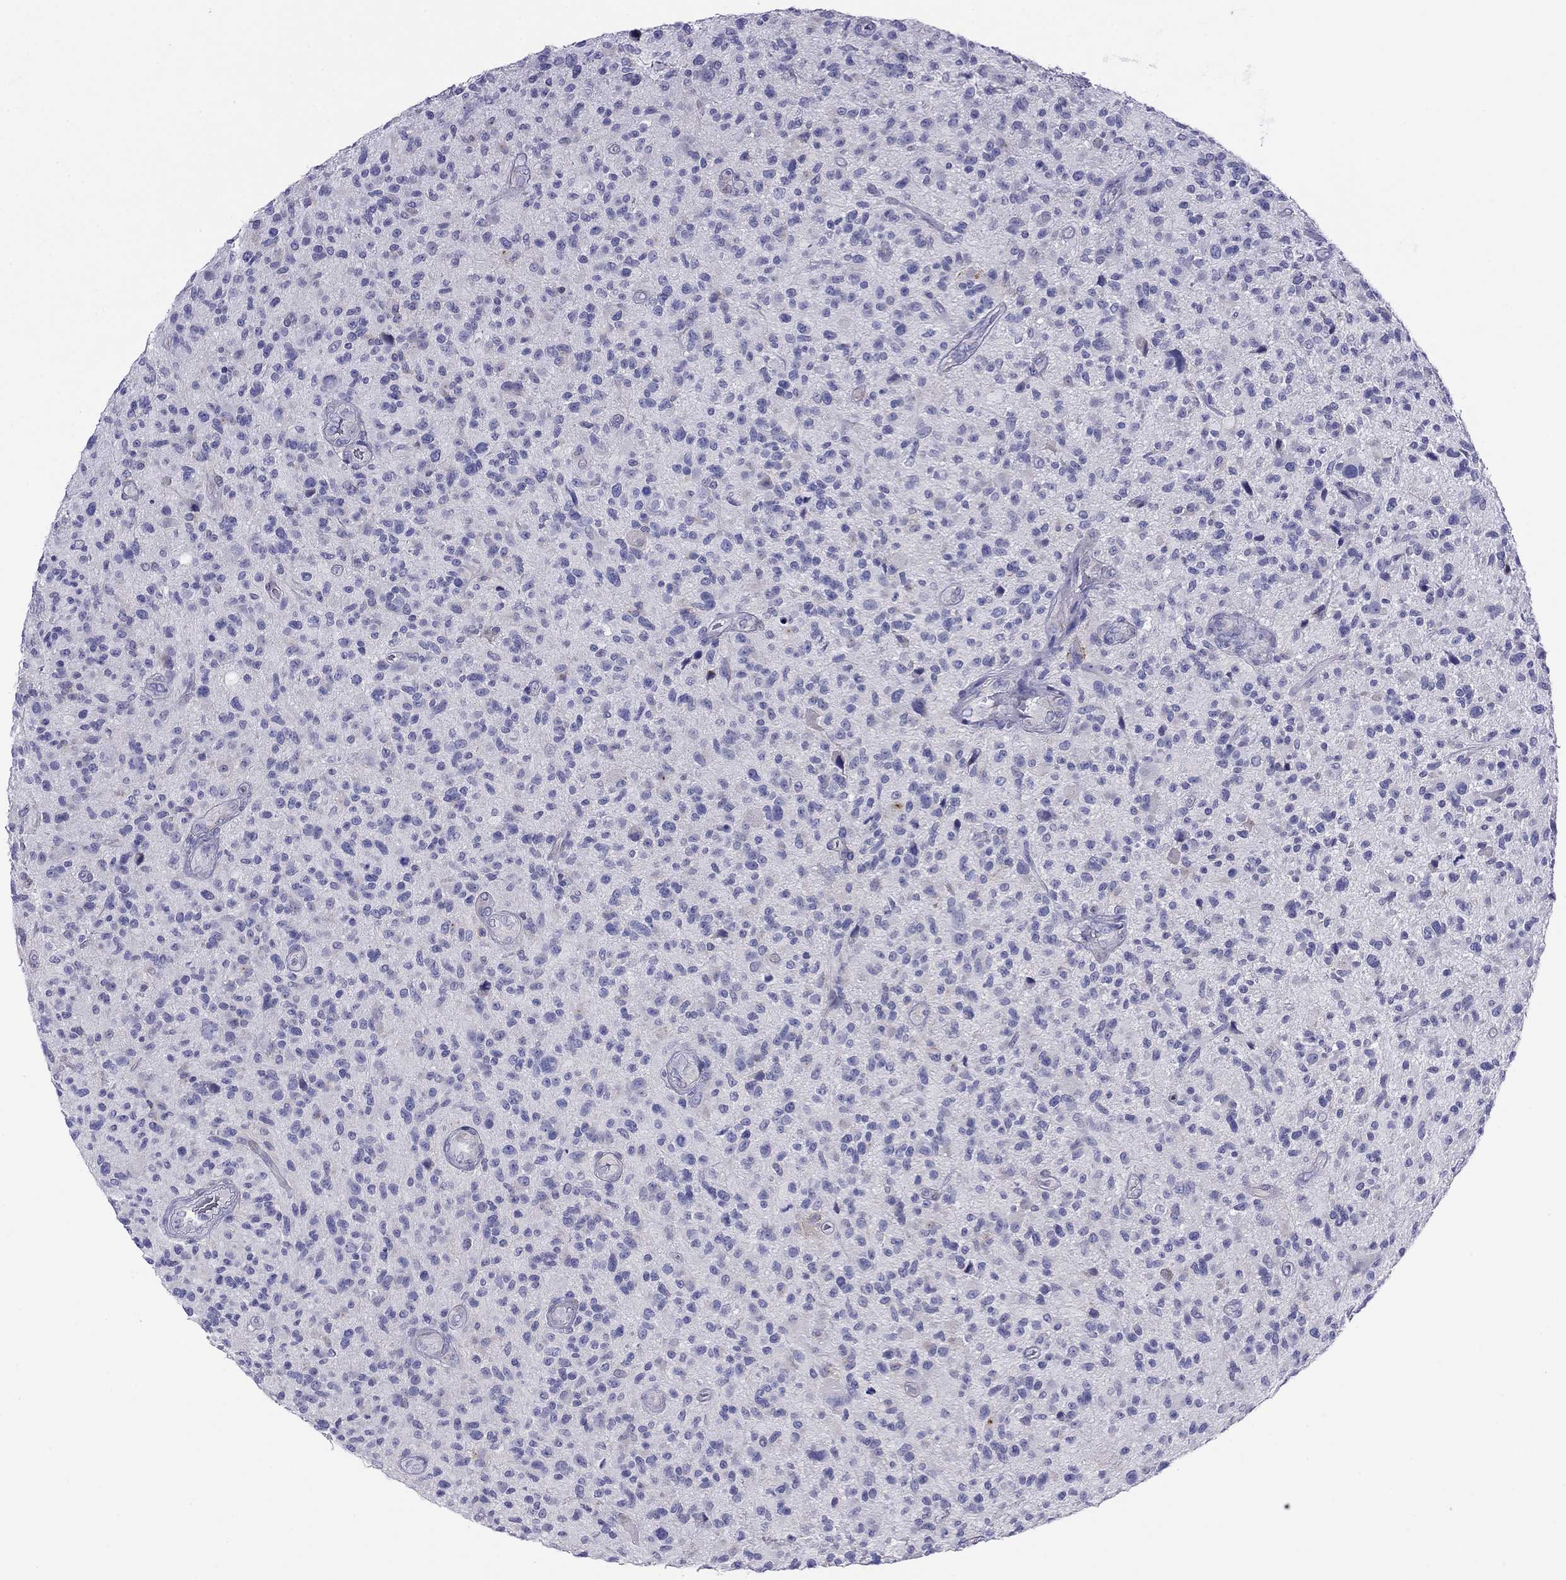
{"staining": {"intensity": "negative", "quantity": "none", "location": "none"}, "tissue": "glioma", "cell_type": "Tumor cells", "image_type": "cancer", "snomed": [{"axis": "morphology", "description": "Glioma, malignant, High grade"}, {"axis": "topography", "description": "Brain"}], "caption": "Immunohistochemistry histopathology image of malignant glioma (high-grade) stained for a protein (brown), which demonstrates no expression in tumor cells.", "gene": "SLC46A2", "patient": {"sex": "male", "age": 47}}